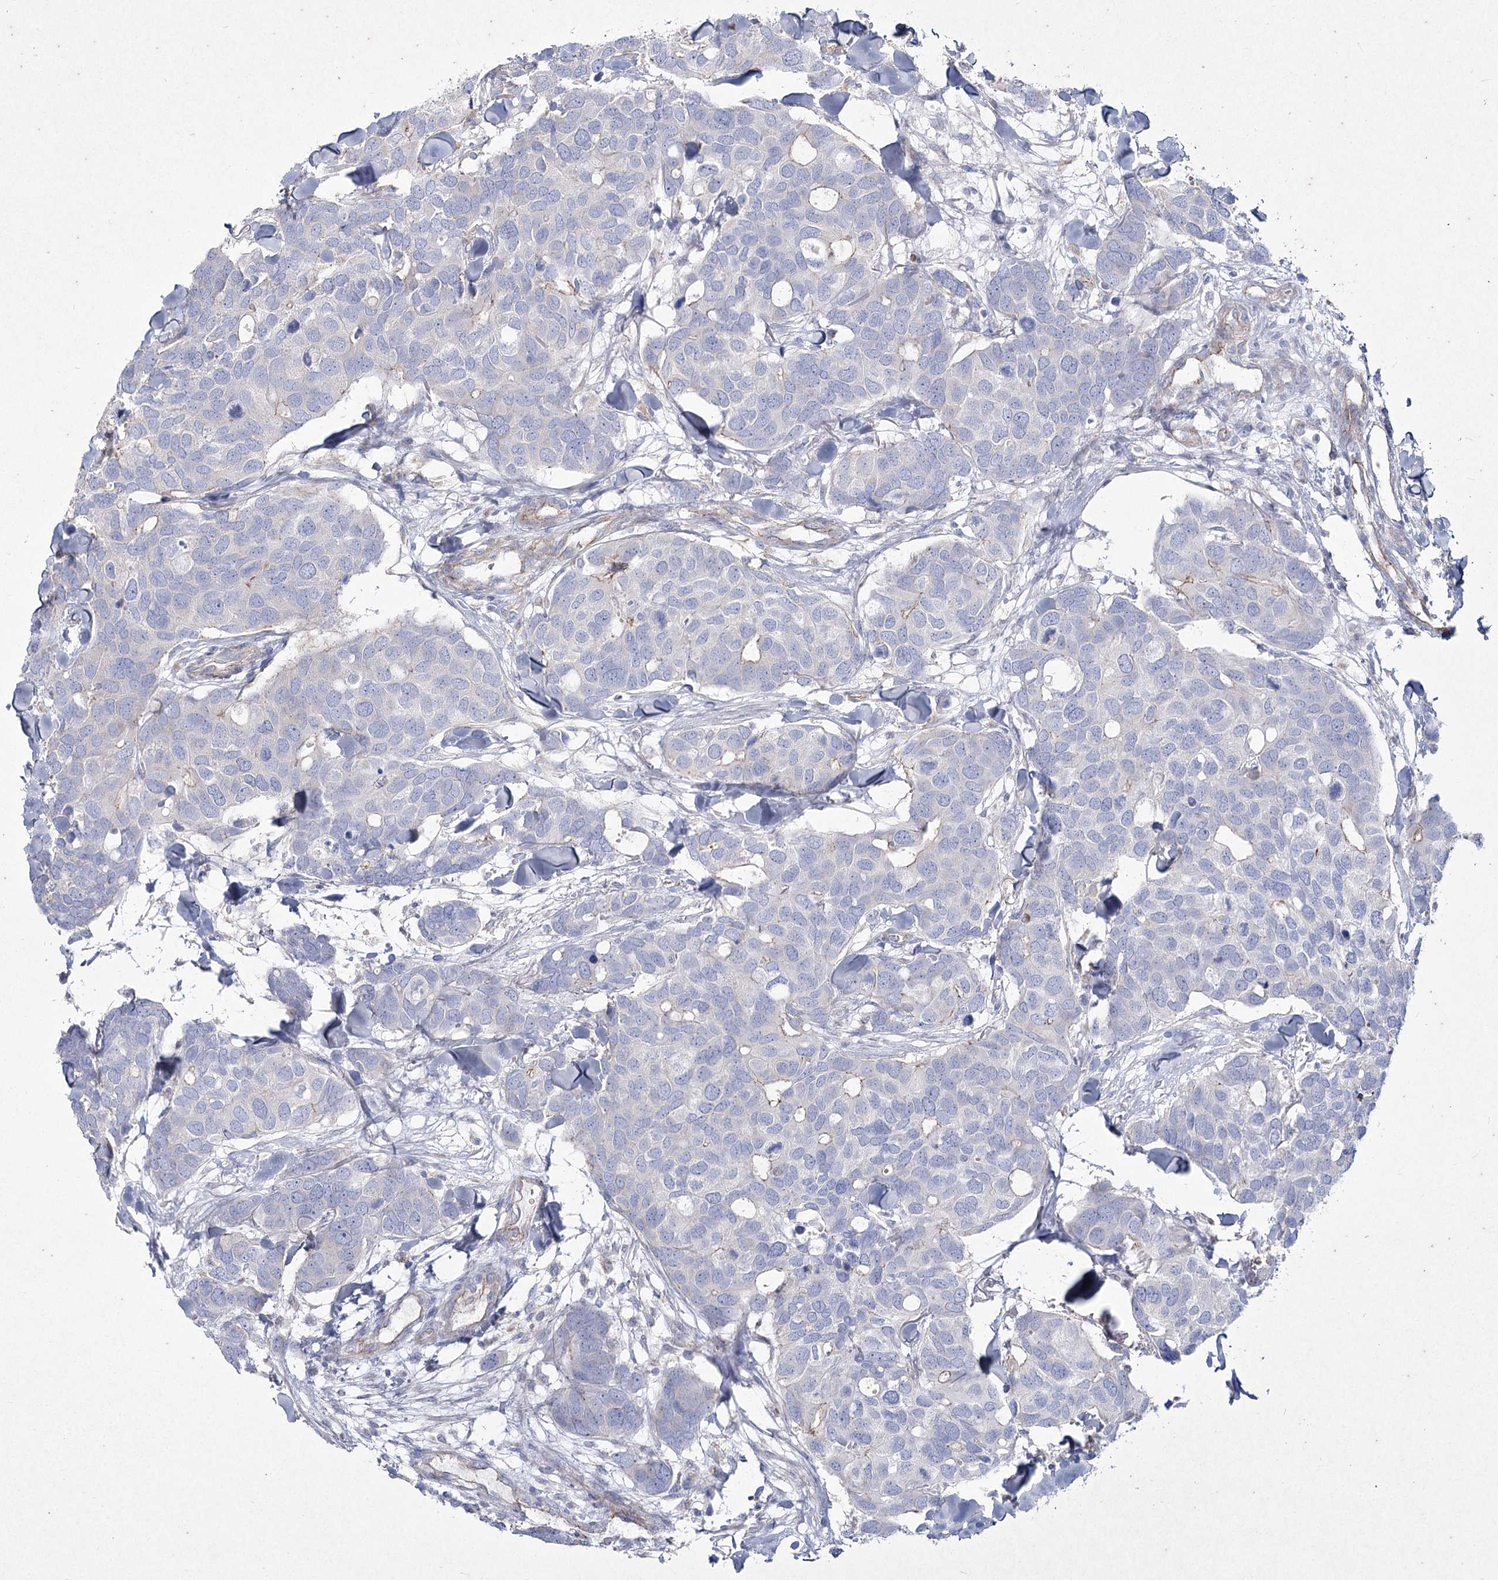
{"staining": {"intensity": "negative", "quantity": "none", "location": "none"}, "tissue": "breast cancer", "cell_type": "Tumor cells", "image_type": "cancer", "snomed": [{"axis": "morphology", "description": "Duct carcinoma"}, {"axis": "topography", "description": "Breast"}], "caption": "DAB (3,3'-diaminobenzidine) immunohistochemical staining of breast cancer shows no significant positivity in tumor cells.", "gene": "LDLRAD3", "patient": {"sex": "female", "age": 83}}